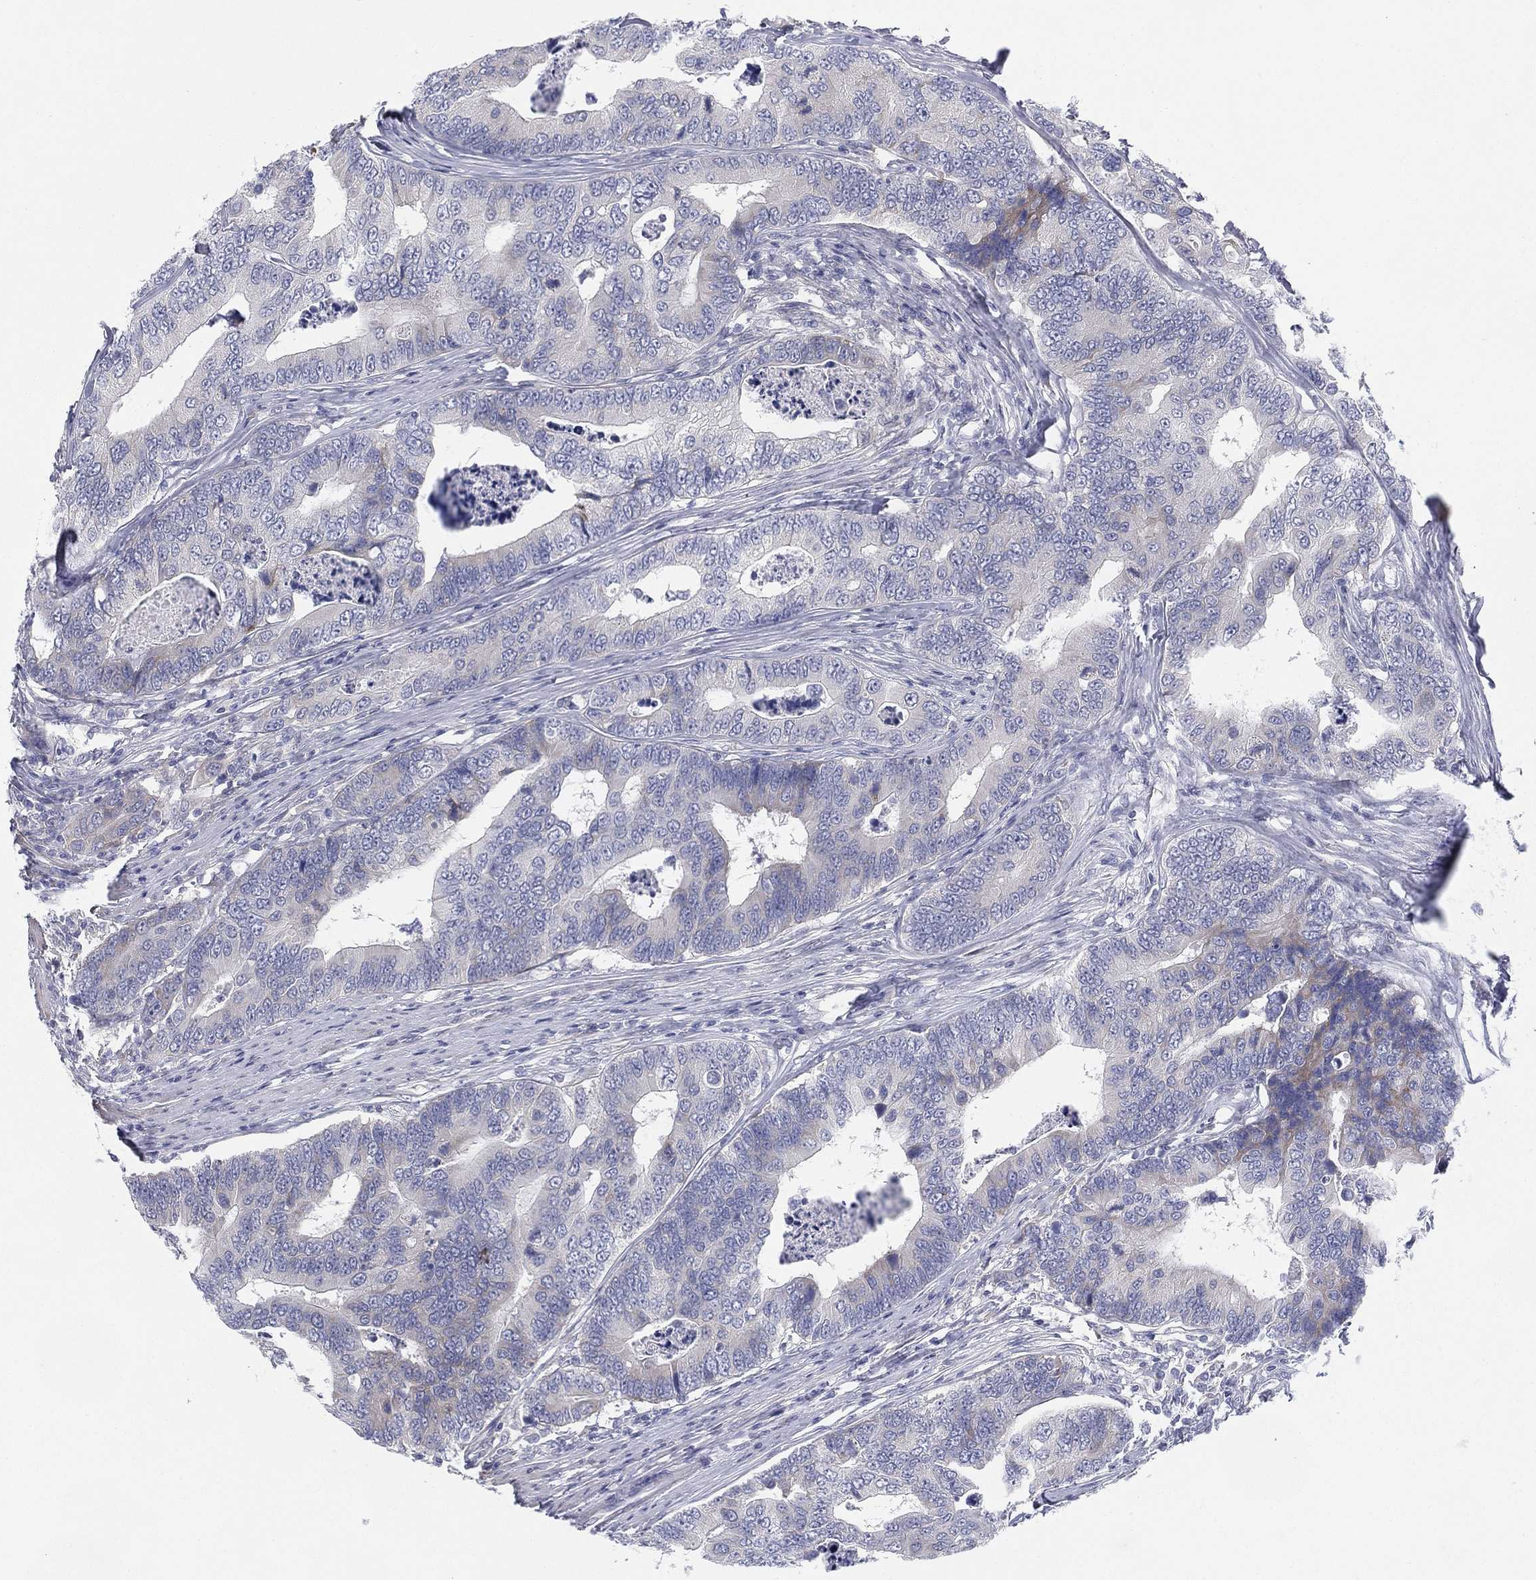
{"staining": {"intensity": "negative", "quantity": "none", "location": "none"}, "tissue": "colorectal cancer", "cell_type": "Tumor cells", "image_type": "cancer", "snomed": [{"axis": "morphology", "description": "Adenocarcinoma, NOS"}, {"axis": "topography", "description": "Colon"}], "caption": "Tumor cells are negative for protein expression in human colorectal cancer (adenocarcinoma).", "gene": "HEATR4", "patient": {"sex": "female", "age": 72}}